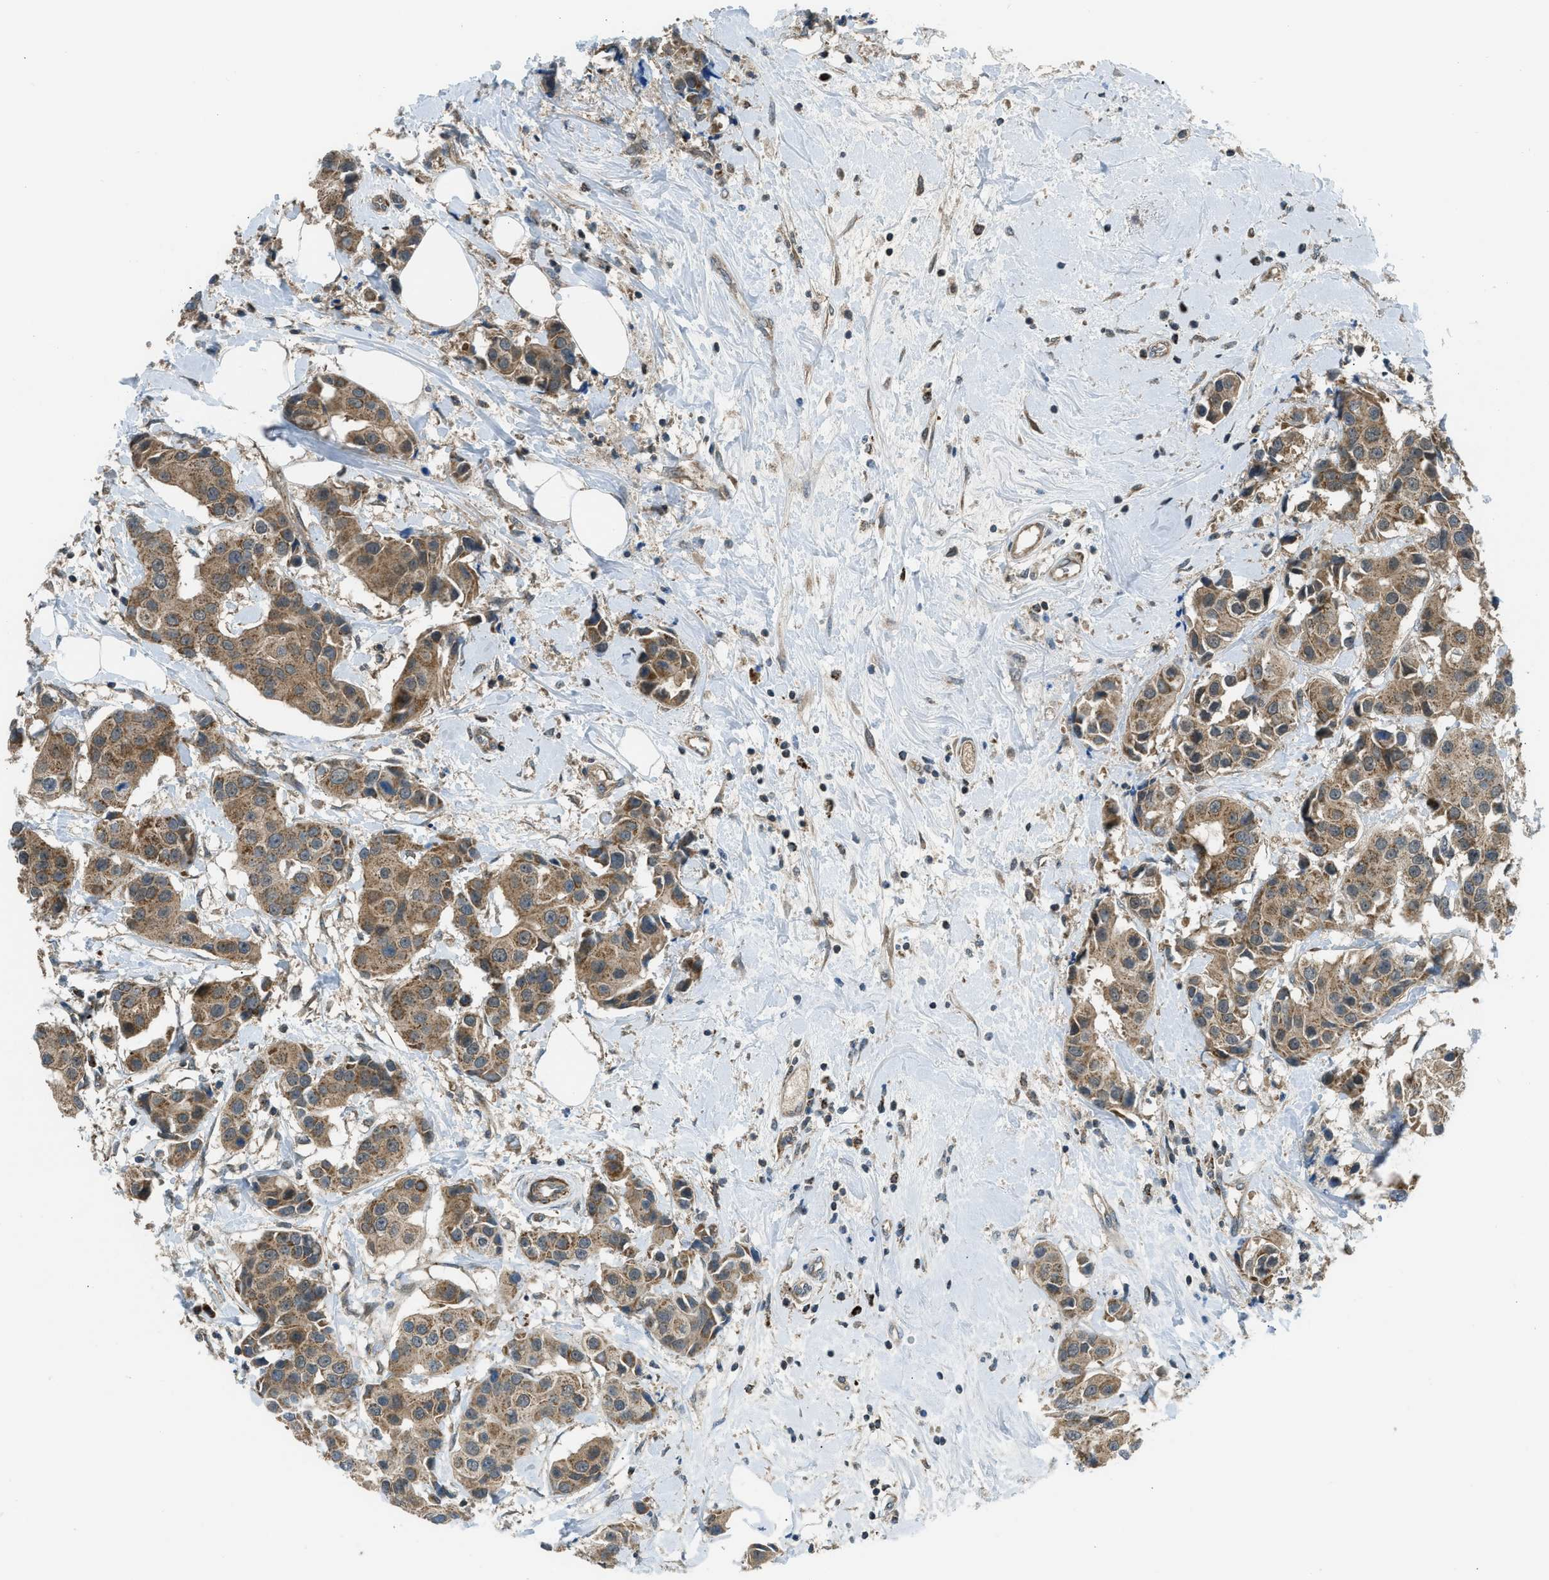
{"staining": {"intensity": "moderate", "quantity": ">75%", "location": "cytoplasmic/membranous"}, "tissue": "breast cancer", "cell_type": "Tumor cells", "image_type": "cancer", "snomed": [{"axis": "morphology", "description": "Normal tissue, NOS"}, {"axis": "morphology", "description": "Duct carcinoma"}, {"axis": "topography", "description": "Breast"}], "caption": "Human breast intraductal carcinoma stained with a brown dye shows moderate cytoplasmic/membranous positive expression in approximately >75% of tumor cells.", "gene": "SESN2", "patient": {"sex": "female", "age": 39}}